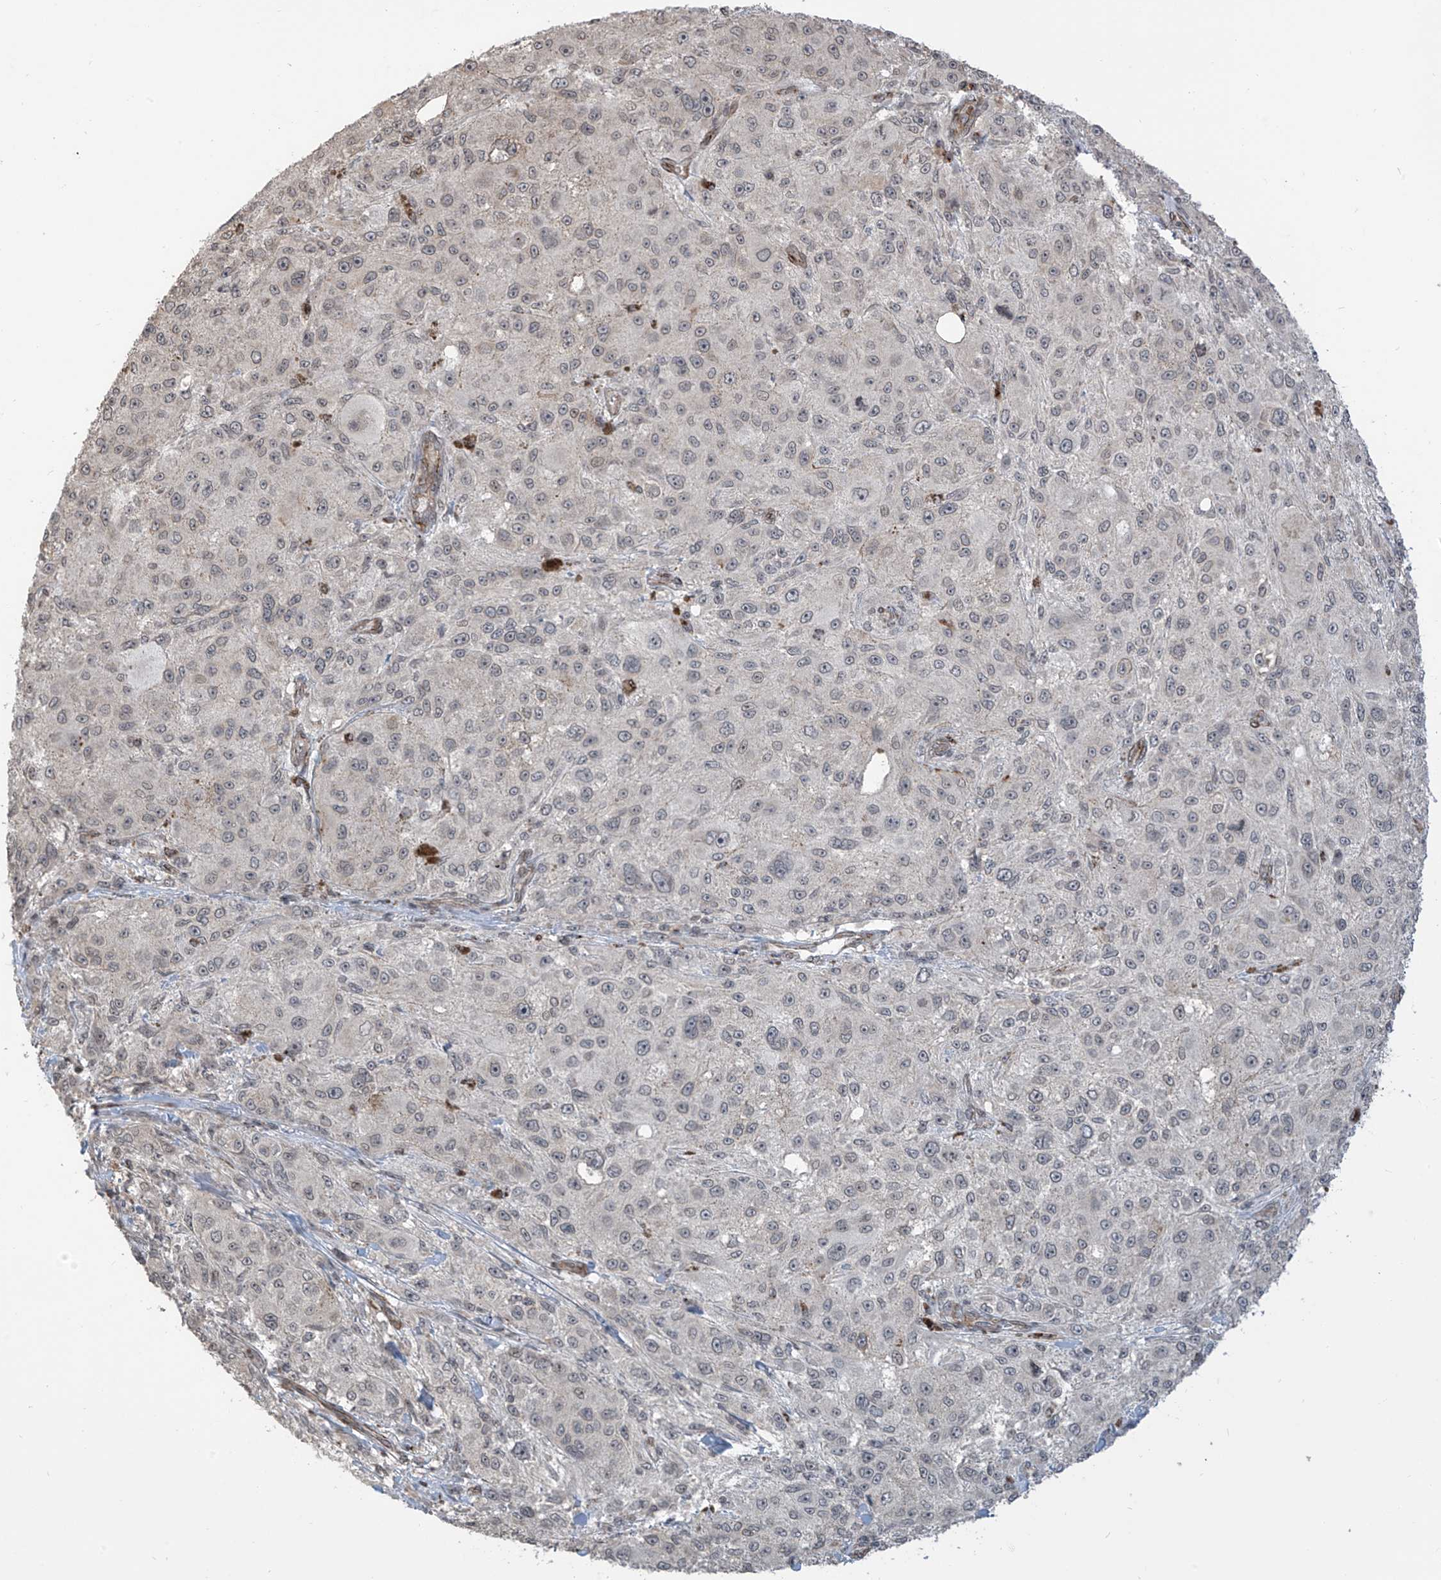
{"staining": {"intensity": "negative", "quantity": "none", "location": "none"}, "tissue": "melanoma", "cell_type": "Tumor cells", "image_type": "cancer", "snomed": [{"axis": "morphology", "description": "Necrosis, NOS"}, {"axis": "morphology", "description": "Malignant melanoma, NOS"}, {"axis": "topography", "description": "Skin"}], "caption": "An image of melanoma stained for a protein exhibits no brown staining in tumor cells. (DAB immunohistochemistry (IHC), high magnification).", "gene": "METAP1D", "patient": {"sex": "female", "age": 87}}